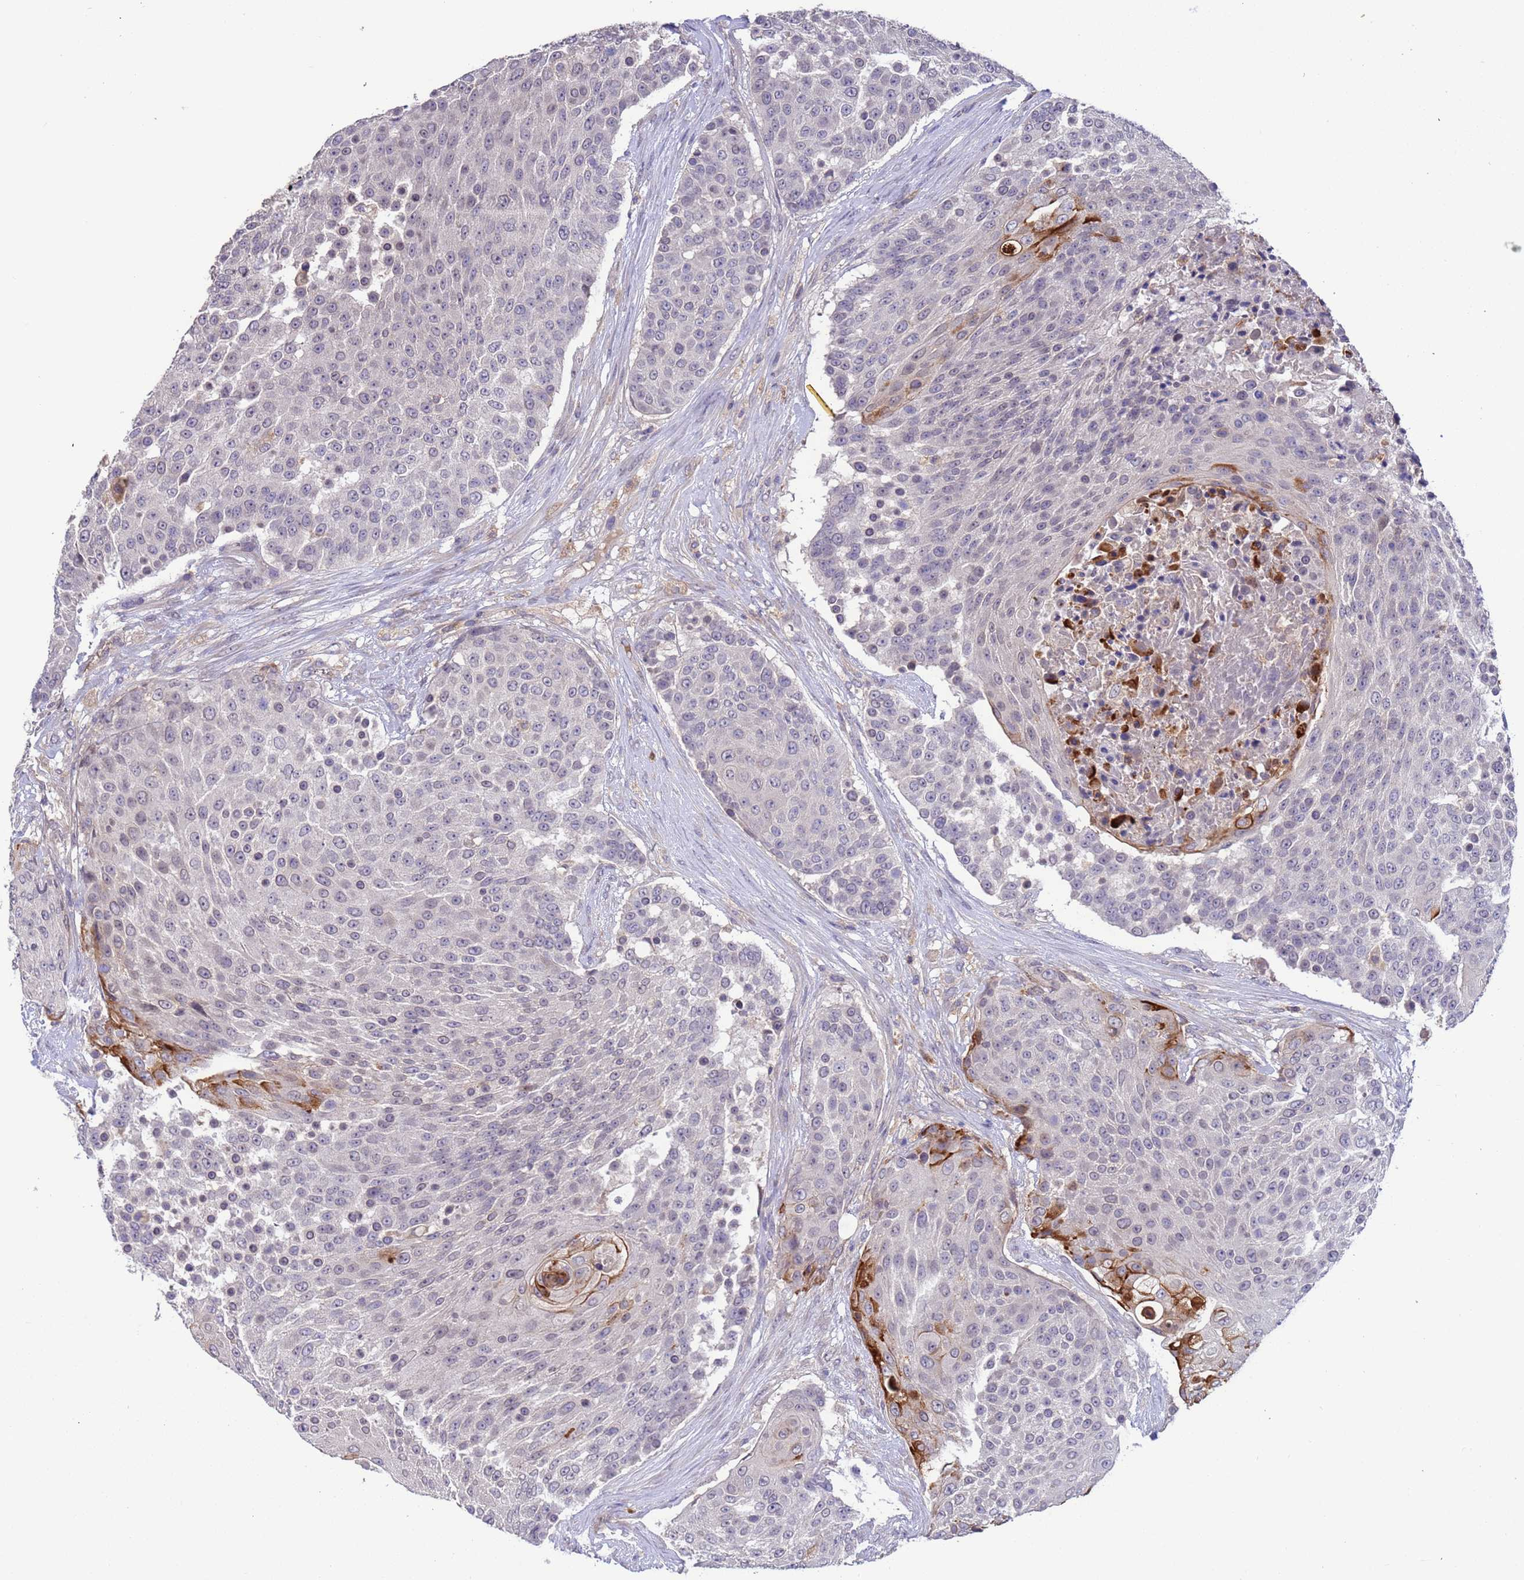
{"staining": {"intensity": "strong", "quantity": "<25%", "location": "cytoplasmic/membranous"}, "tissue": "urothelial cancer", "cell_type": "Tumor cells", "image_type": "cancer", "snomed": [{"axis": "morphology", "description": "Urothelial carcinoma, High grade"}, {"axis": "topography", "description": "Urinary bladder"}], "caption": "A photomicrograph of high-grade urothelial carcinoma stained for a protein demonstrates strong cytoplasmic/membranous brown staining in tumor cells. (brown staining indicates protein expression, while blue staining denotes nuclei).", "gene": "AMPD3", "patient": {"sex": "female", "age": 63}}